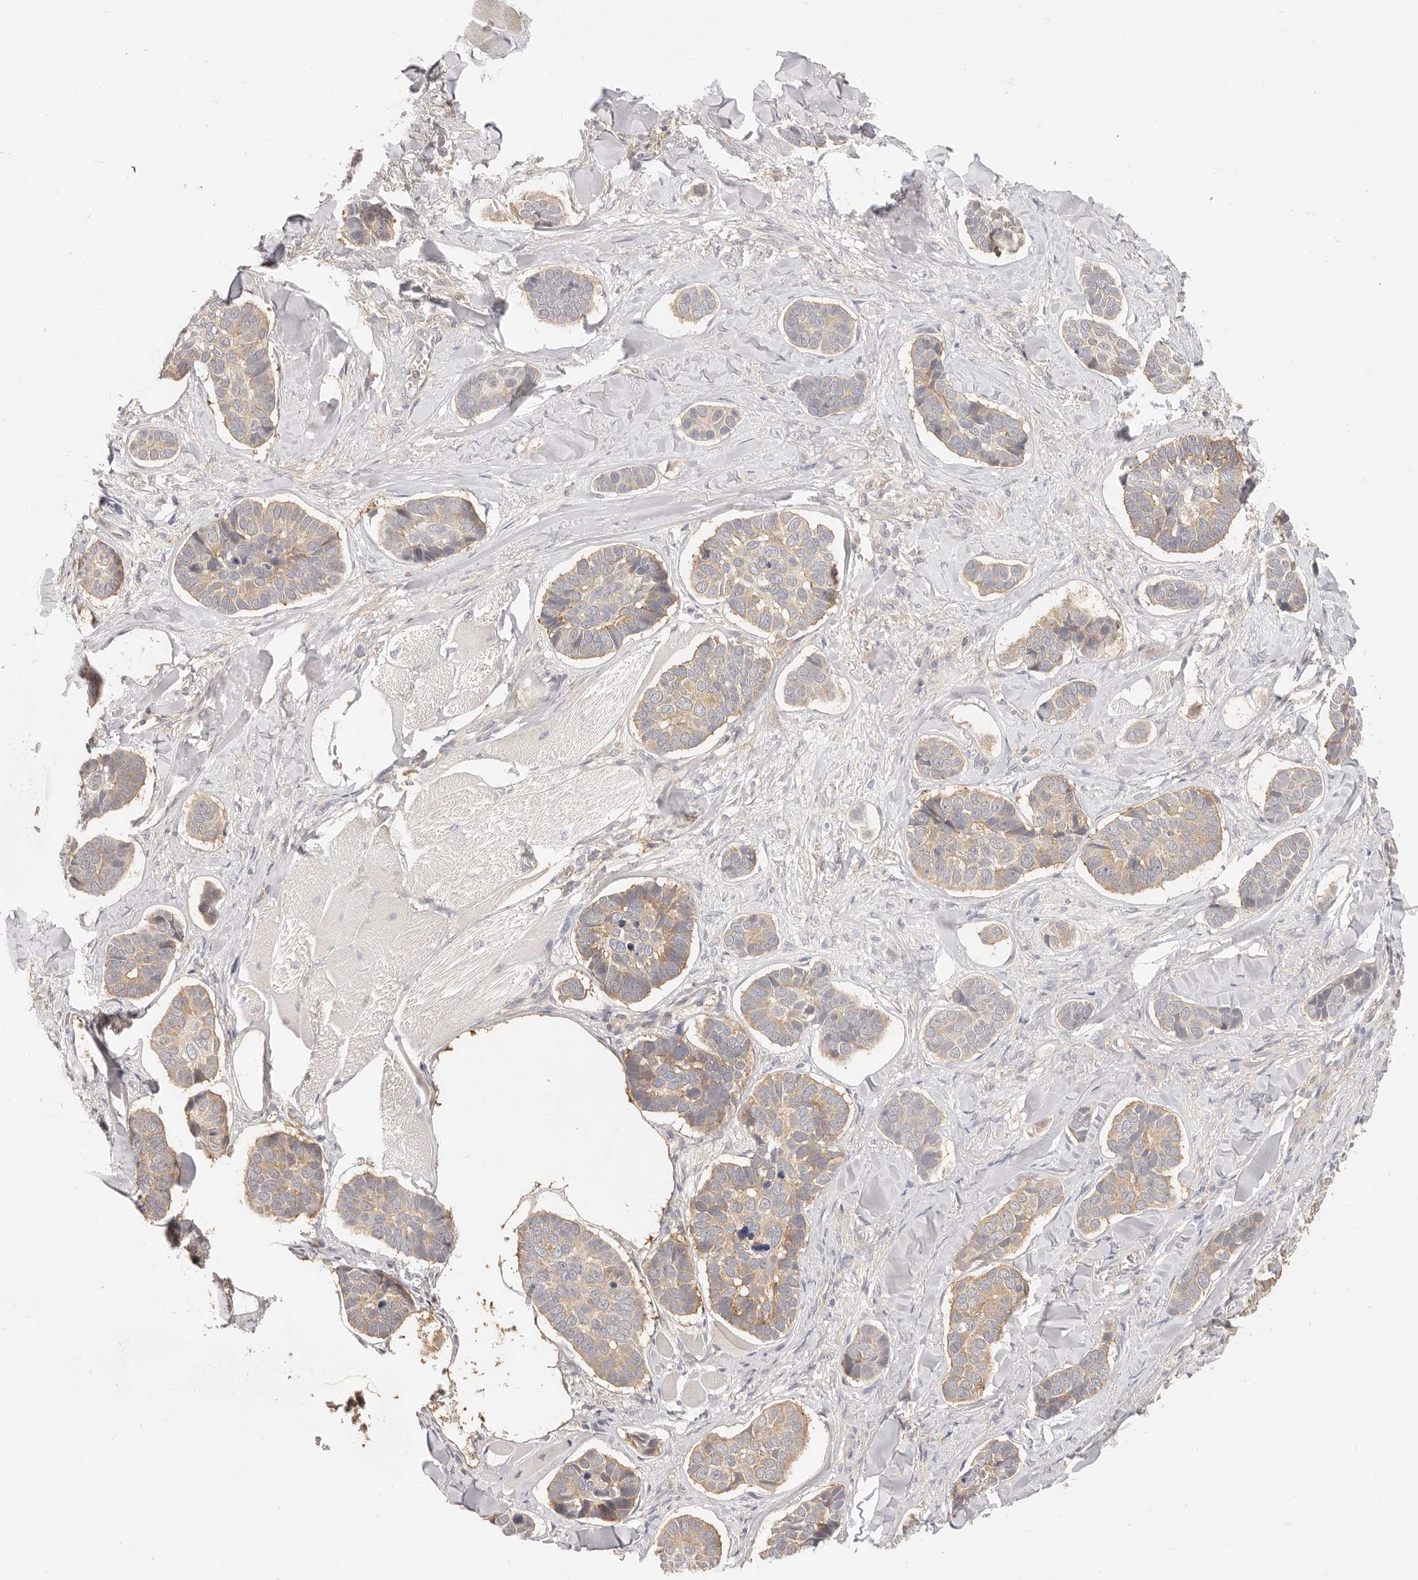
{"staining": {"intensity": "weak", "quantity": "25%-75%", "location": "cytoplasmic/membranous"}, "tissue": "skin cancer", "cell_type": "Tumor cells", "image_type": "cancer", "snomed": [{"axis": "morphology", "description": "Basal cell carcinoma"}, {"axis": "topography", "description": "Skin"}], "caption": "A histopathology image showing weak cytoplasmic/membranous staining in about 25%-75% of tumor cells in skin cancer, as visualized by brown immunohistochemical staining.", "gene": "DTNBP1", "patient": {"sex": "male", "age": 62}}